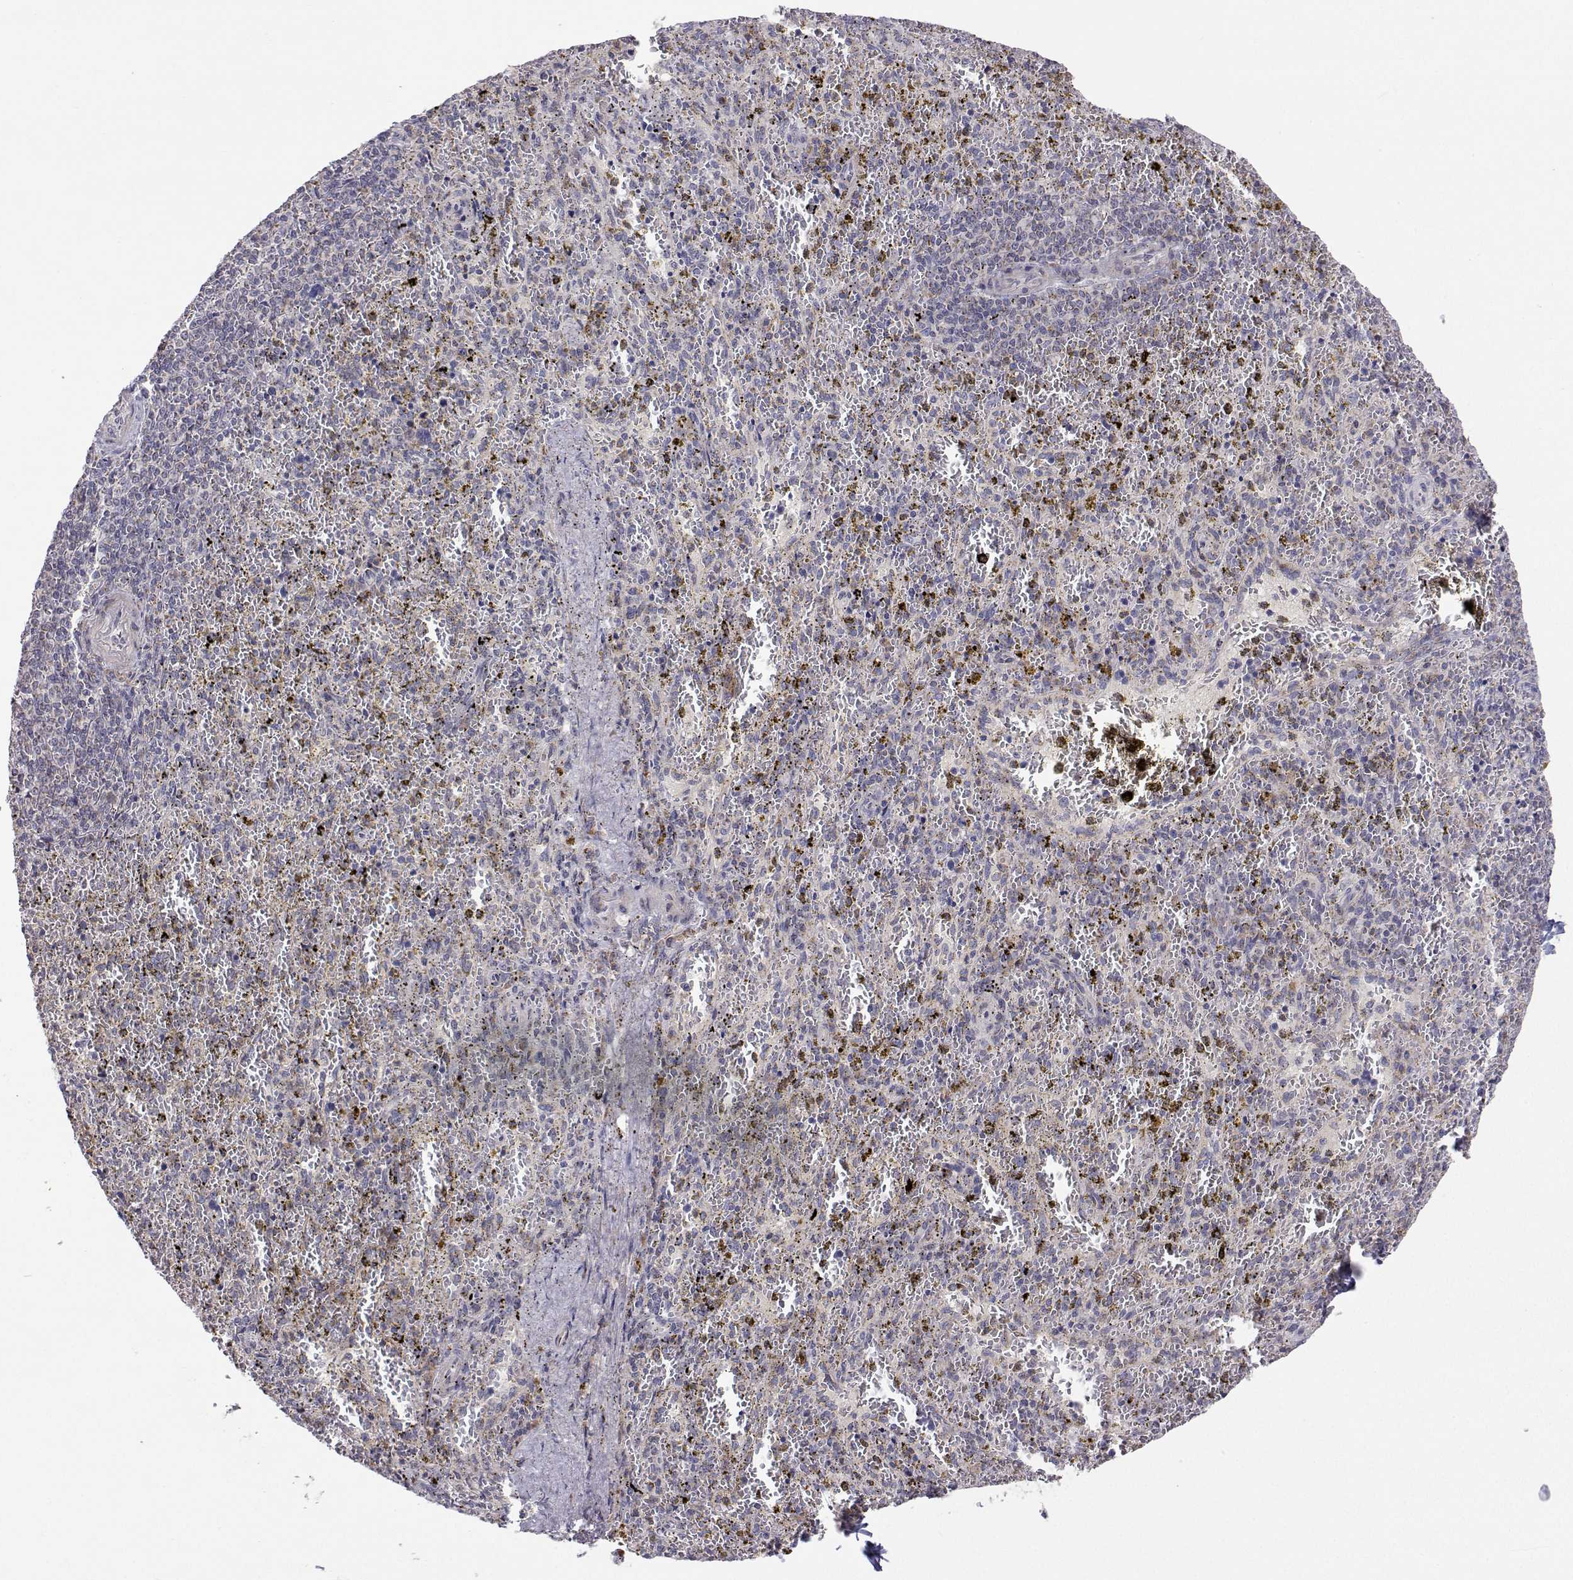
{"staining": {"intensity": "negative", "quantity": "none", "location": "none"}, "tissue": "spleen", "cell_type": "Cells in red pulp", "image_type": "normal", "snomed": [{"axis": "morphology", "description": "Normal tissue, NOS"}, {"axis": "topography", "description": "Spleen"}], "caption": "IHC histopathology image of unremarkable spleen: spleen stained with DAB (3,3'-diaminobenzidine) reveals no significant protein positivity in cells in red pulp.", "gene": "MRPL3", "patient": {"sex": "female", "age": 50}}